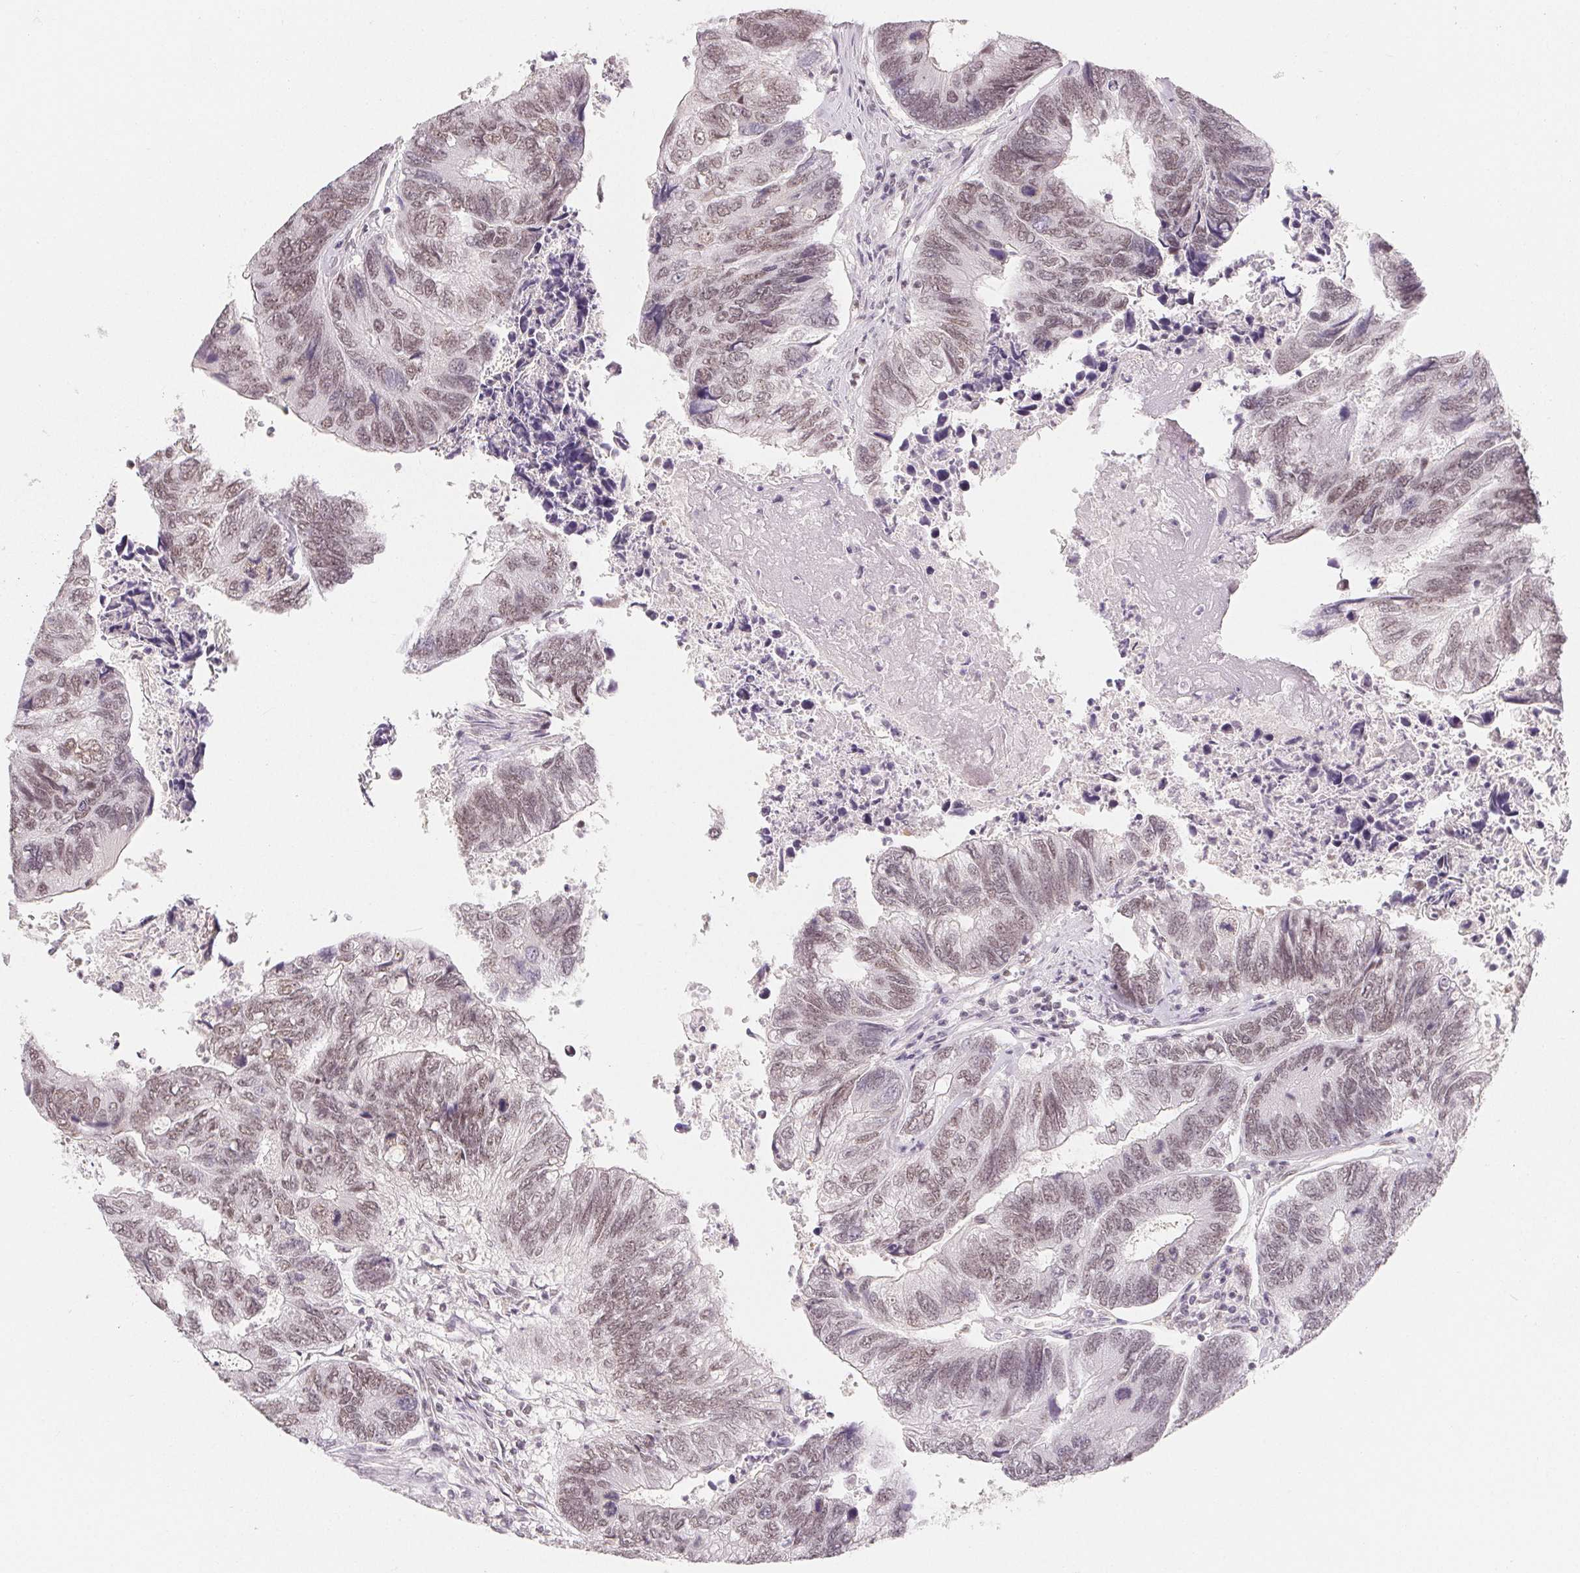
{"staining": {"intensity": "weak", "quantity": ">75%", "location": "nuclear"}, "tissue": "colorectal cancer", "cell_type": "Tumor cells", "image_type": "cancer", "snomed": [{"axis": "morphology", "description": "Adenocarcinoma, NOS"}, {"axis": "topography", "description": "Colon"}], "caption": "An IHC image of tumor tissue is shown. Protein staining in brown labels weak nuclear positivity in adenocarcinoma (colorectal) within tumor cells.", "gene": "NXF3", "patient": {"sex": "female", "age": 67}}